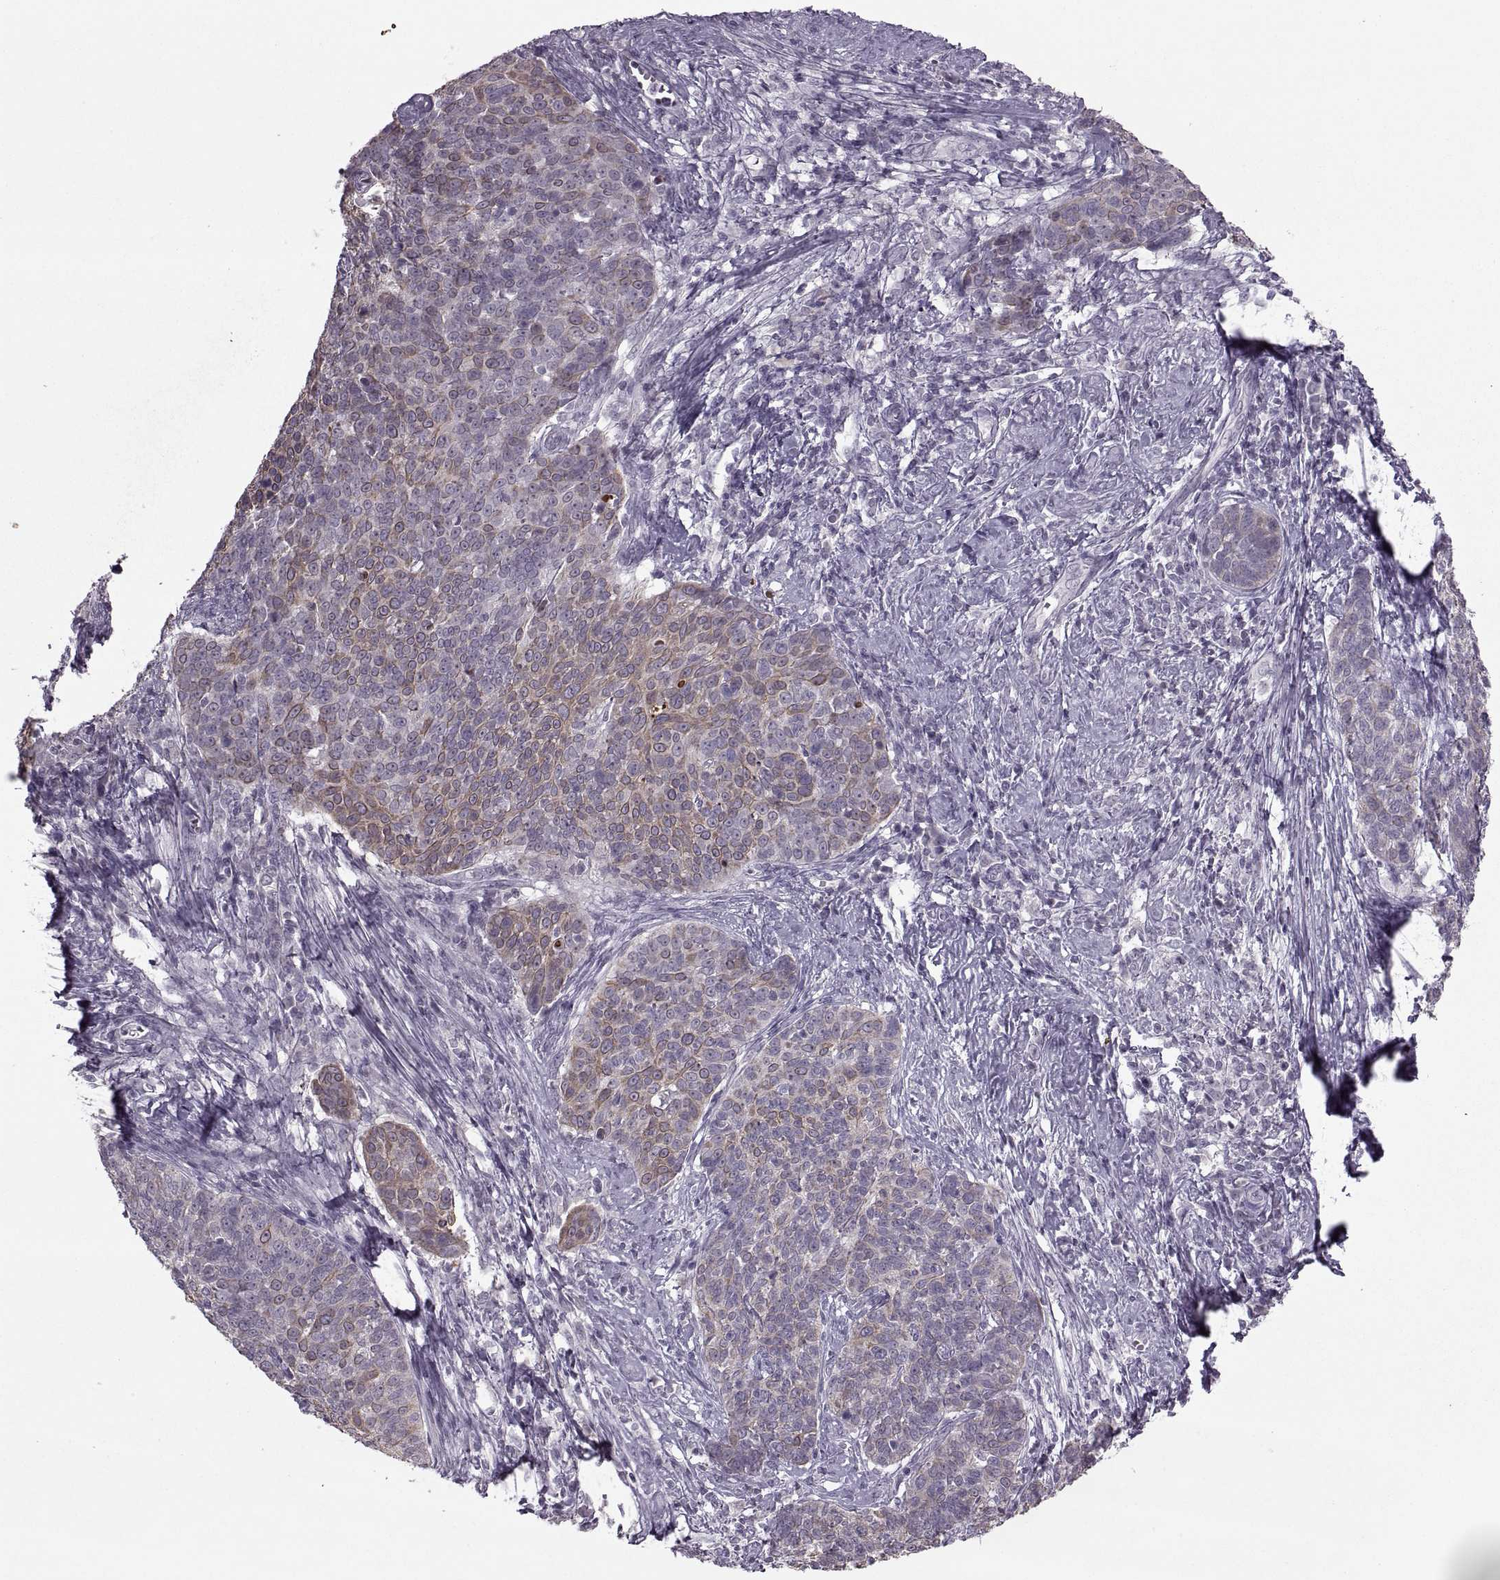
{"staining": {"intensity": "weak", "quantity": "25%-75%", "location": "cytoplasmic/membranous"}, "tissue": "cervical cancer", "cell_type": "Tumor cells", "image_type": "cancer", "snomed": [{"axis": "morphology", "description": "Squamous cell carcinoma, NOS"}, {"axis": "topography", "description": "Cervix"}], "caption": "This is an image of IHC staining of cervical cancer (squamous cell carcinoma), which shows weak expression in the cytoplasmic/membranous of tumor cells.", "gene": "MGAT4D", "patient": {"sex": "female", "age": 39}}